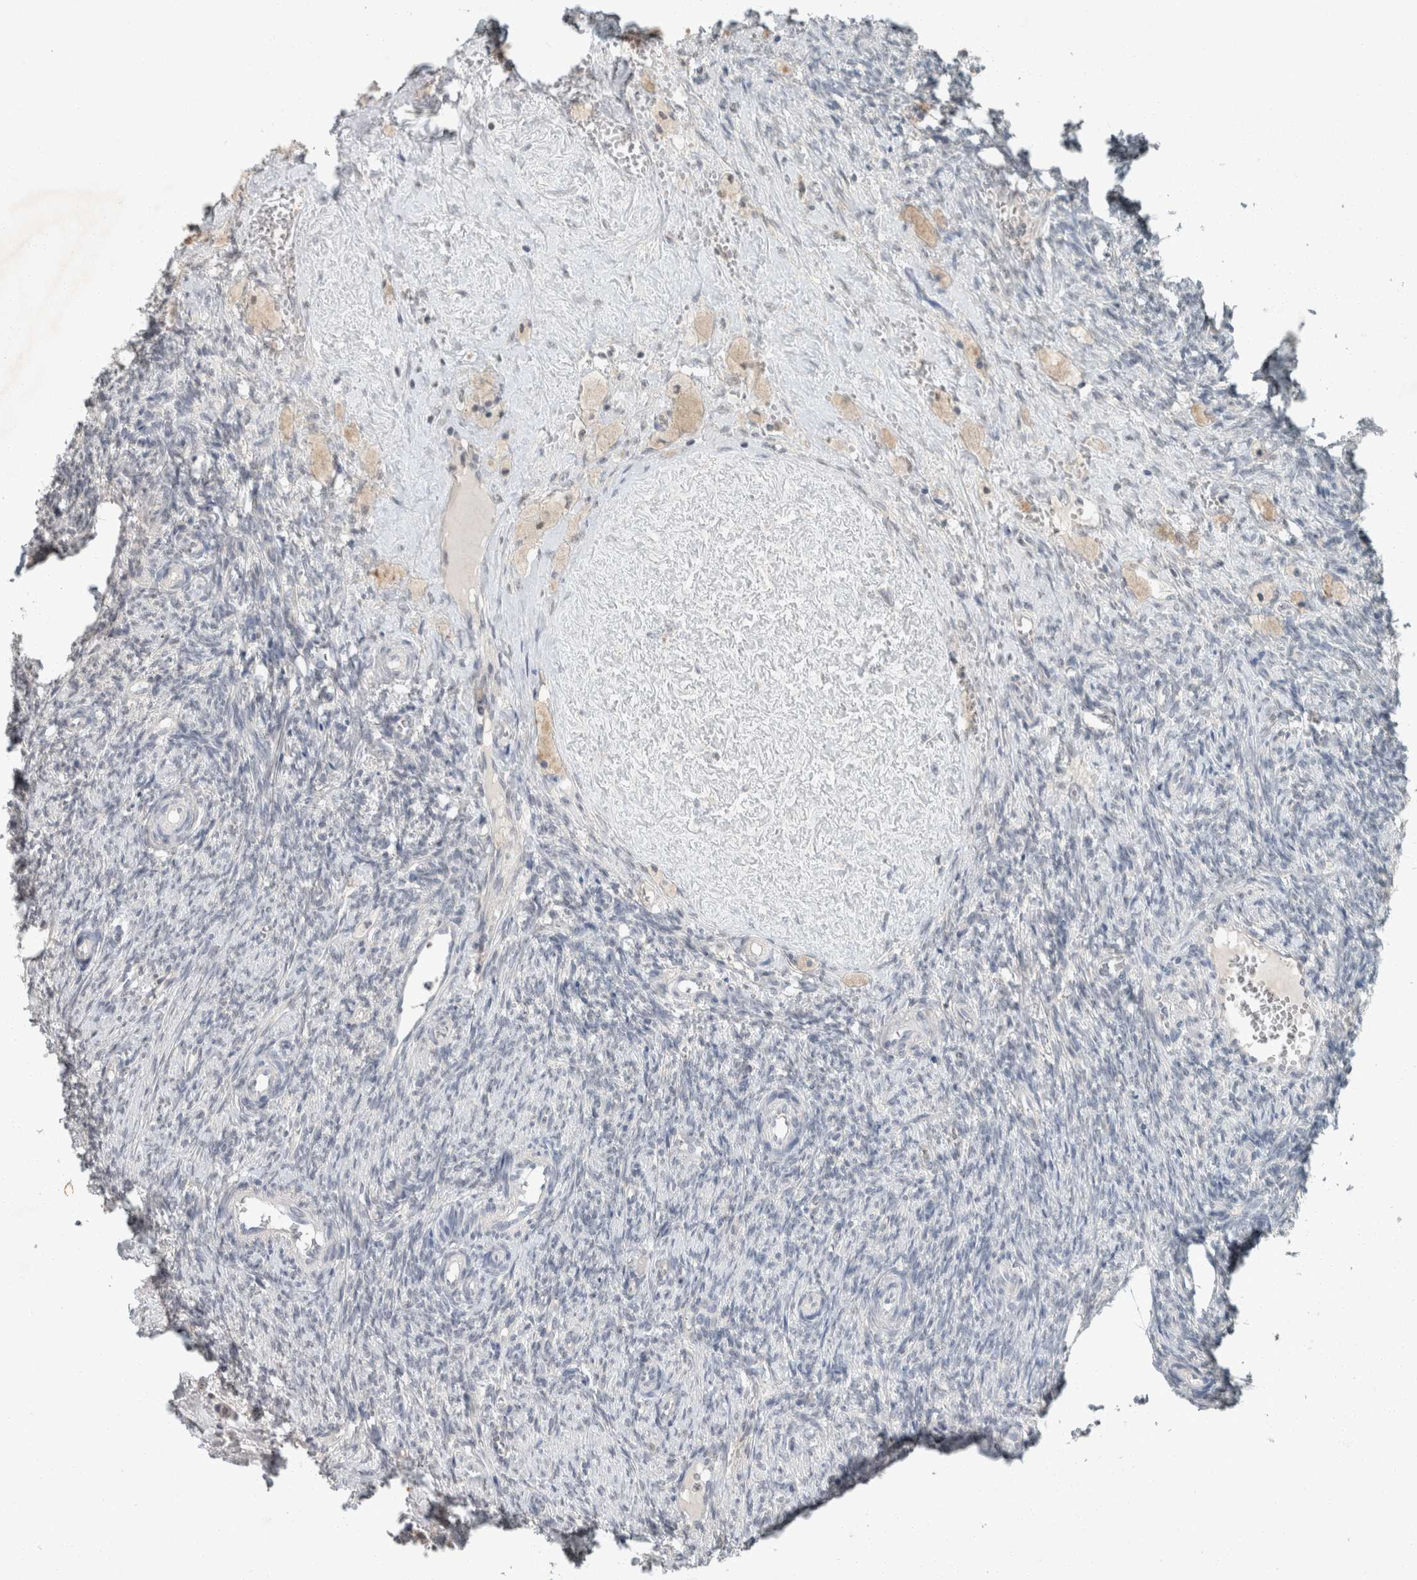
{"staining": {"intensity": "weak", "quantity": "25%-75%", "location": "cytoplasmic/membranous"}, "tissue": "ovary", "cell_type": "Follicle cells", "image_type": "normal", "snomed": [{"axis": "morphology", "description": "Normal tissue, NOS"}, {"axis": "topography", "description": "Ovary"}], "caption": "A high-resolution image shows immunohistochemistry (IHC) staining of benign ovary, which reveals weak cytoplasmic/membranous expression in about 25%-75% of follicle cells. (IHC, brightfield microscopy, high magnification).", "gene": "TRIT1", "patient": {"sex": "female", "age": 41}}